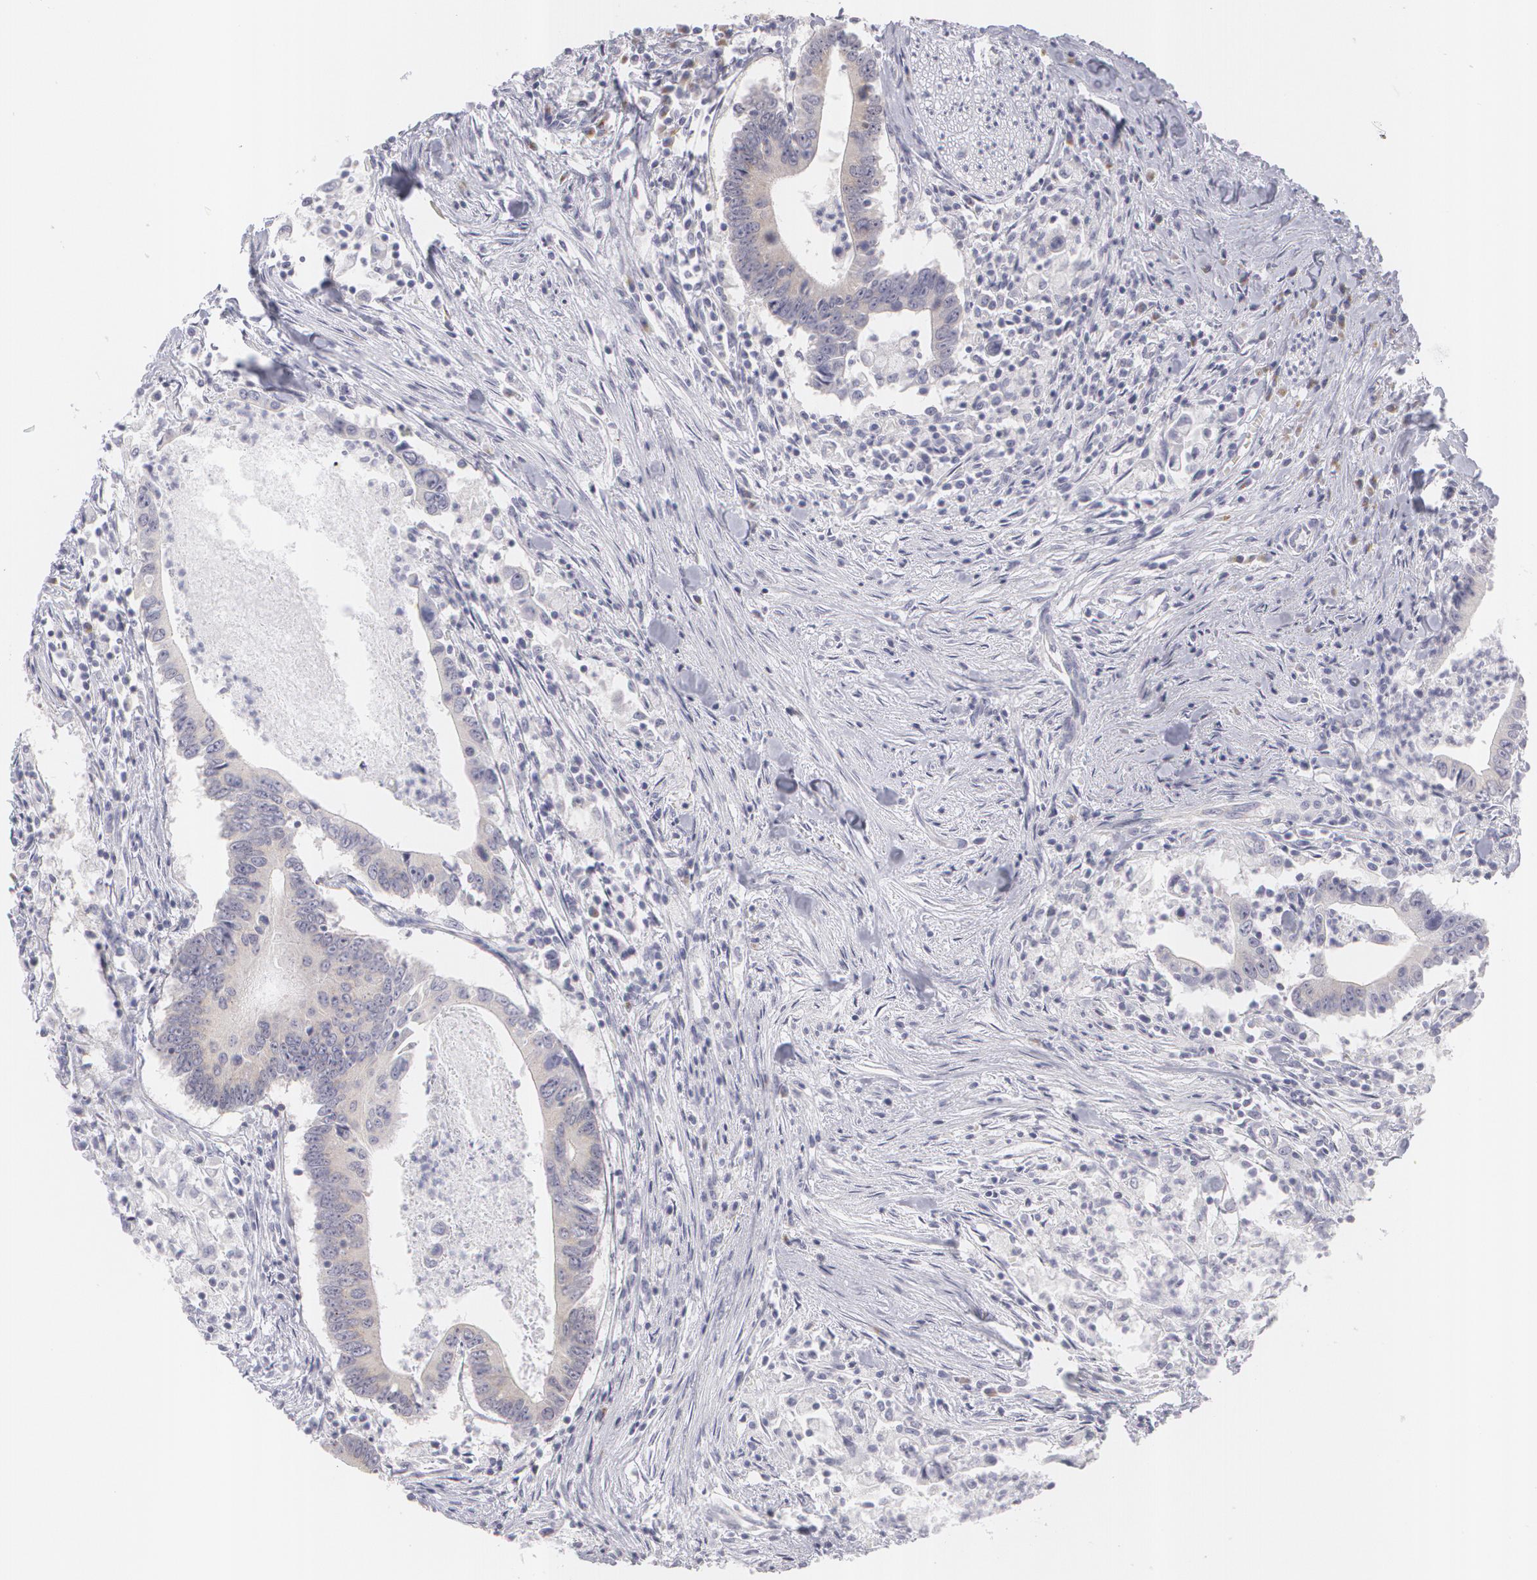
{"staining": {"intensity": "weak", "quantity": ">75%", "location": "cytoplasmic/membranous"}, "tissue": "colorectal cancer", "cell_type": "Tumor cells", "image_type": "cancer", "snomed": [{"axis": "morphology", "description": "Adenocarcinoma, NOS"}, {"axis": "topography", "description": "Colon"}], "caption": "A high-resolution photomicrograph shows immunohistochemistry staining of colorectal cancer, which demonstrates weak cytoplasmic/membranous staining in approximately >75% of tumor cells.", "gene": "MBNL3", "patient": {"sex": "male", "age": 55}}